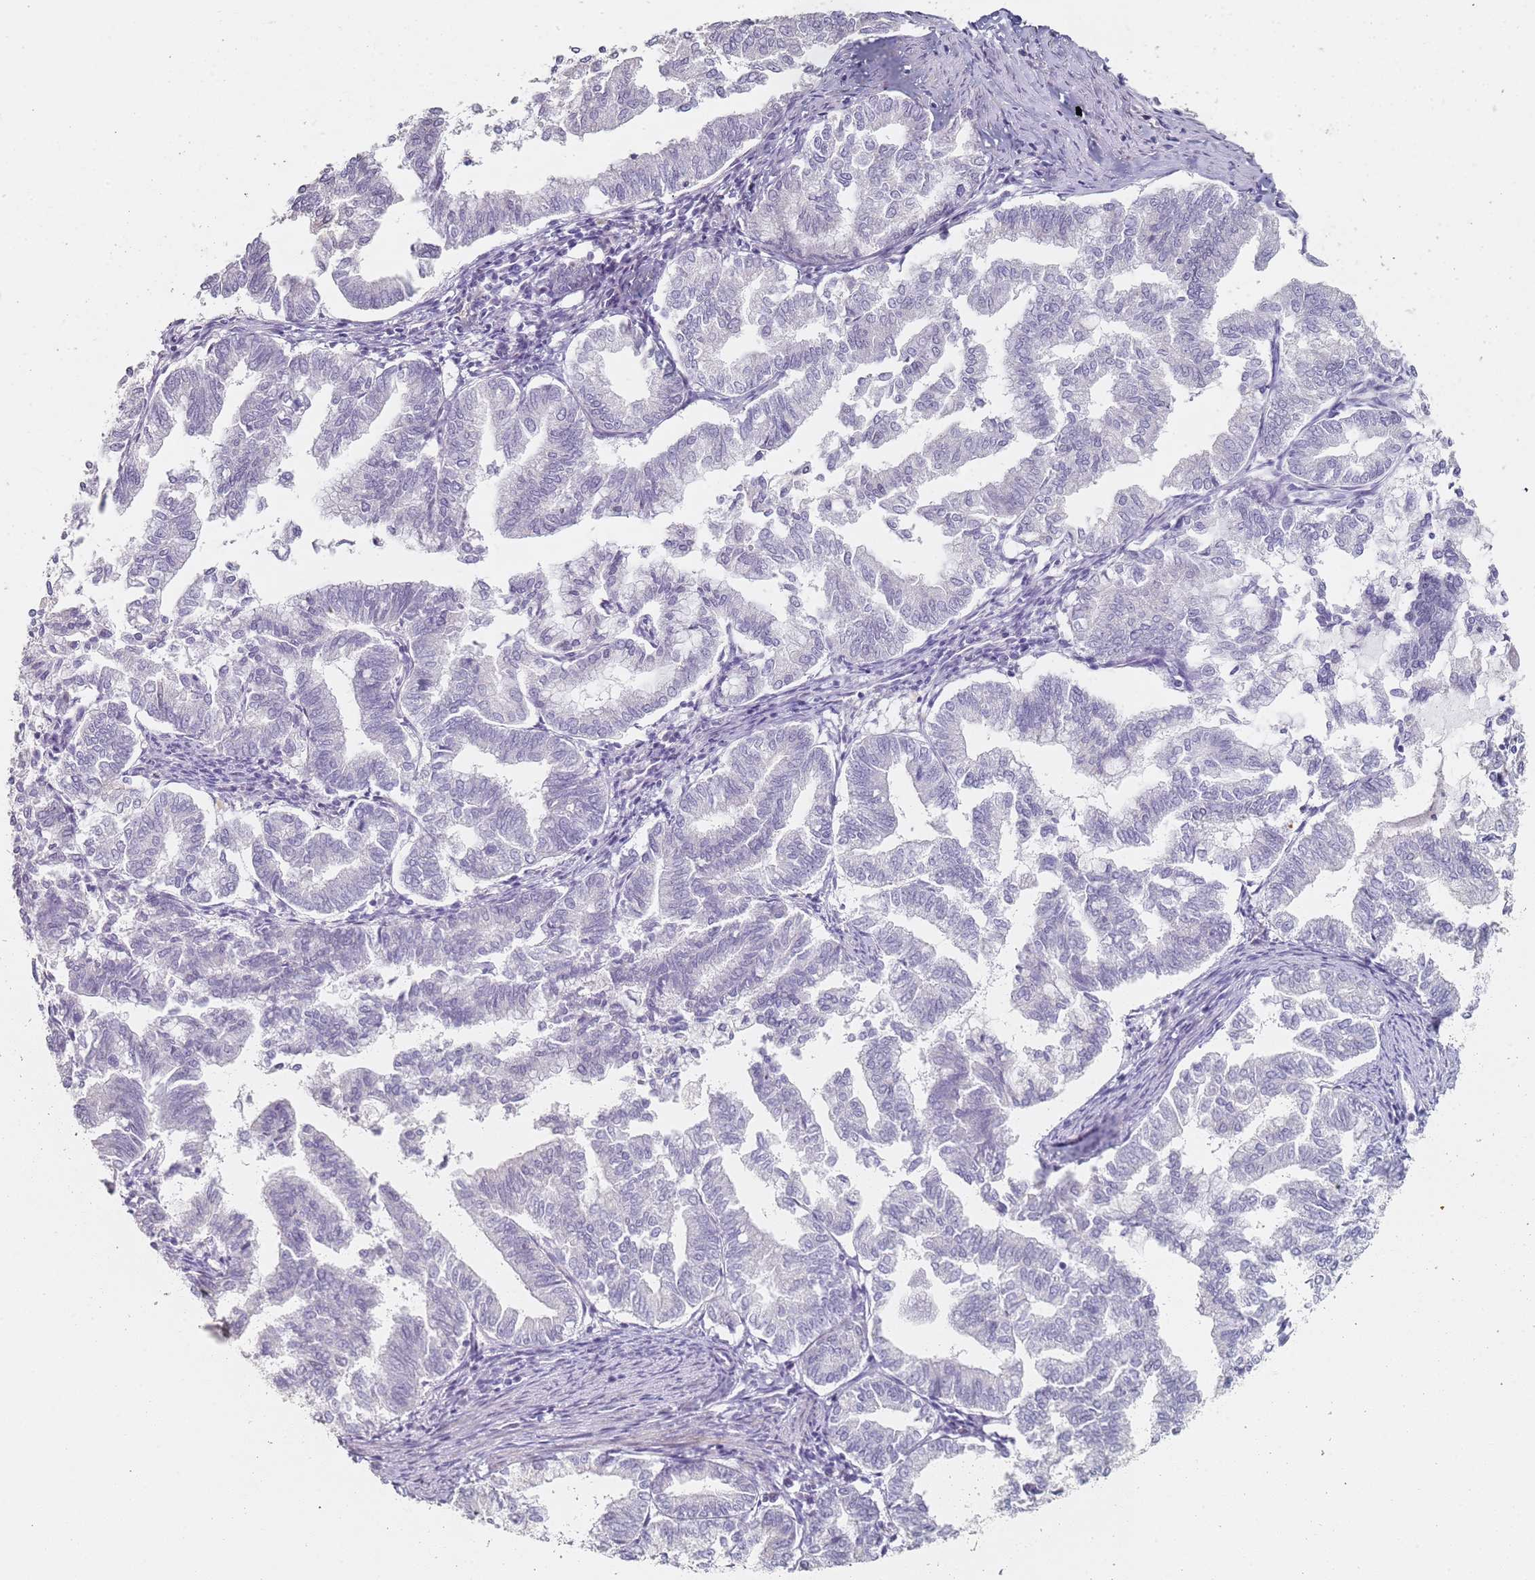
{"staining": {"intensity": "negative", "quantity": "none", "location": "none"}, "tissue": "endometrial cancer", "cell_type": "Tumor cells", "image_type": "cancer", "snomed": [{"axis": "morphology", "description": "Adenocarcinoma, NOS"}, {"axis": "topography", "description": "Endometrium"}], "caption": "Immunohistochemistry (IHC) histopathology image of neoplastic tissue: endometrial cancer (adenocarcinoma) stained with DAB (3,3'-diaminobenzidine) displays no significant protein staining in tumor cells. Nuclei are stained in blue.", "gene": "DNAH11", "patient": {"sex": "female", "age": 79}}